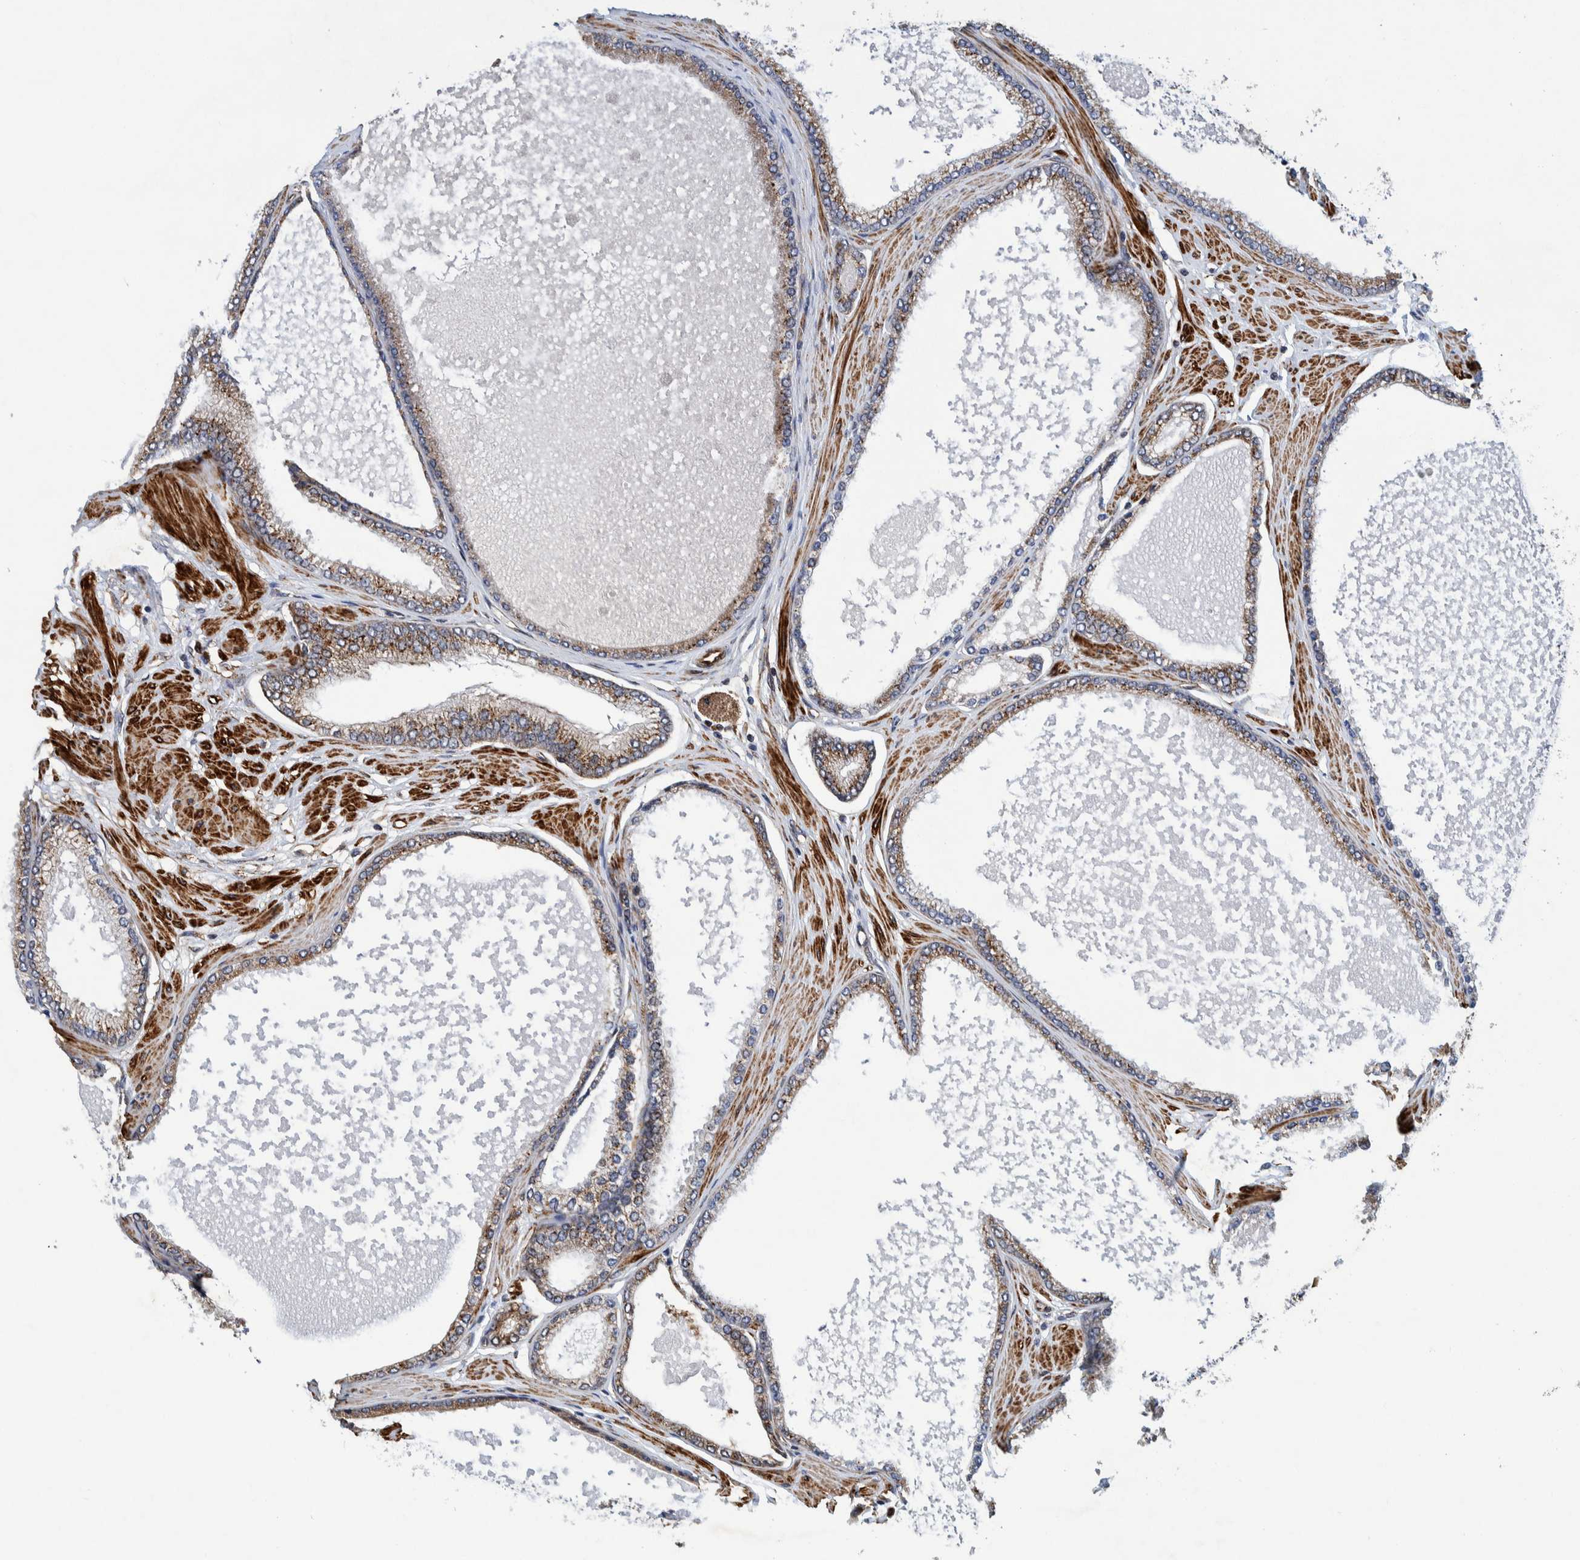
{"staining": {"intensity": "moderate", "quantity": ">75%", "location": "cytoplasmic/membranous"}, "tissue": "prostate cancer", "cell_type": "Tumor cells", "image_type": "cancer", "snomed": [{"axis": "morphology", "description": "Adenocarcinoma, High grade"}, {"axis": "topography", "description": "Prostate"}], "caption": "Immunohistochemical staining of human high-grade adenocarcinoma (prostate) shows moderate cytoplasmic/membranous protein expression in about >75% of tumor cells.", "gene": "CCDC57", "patient": {"sex": "male", "age": 61}}